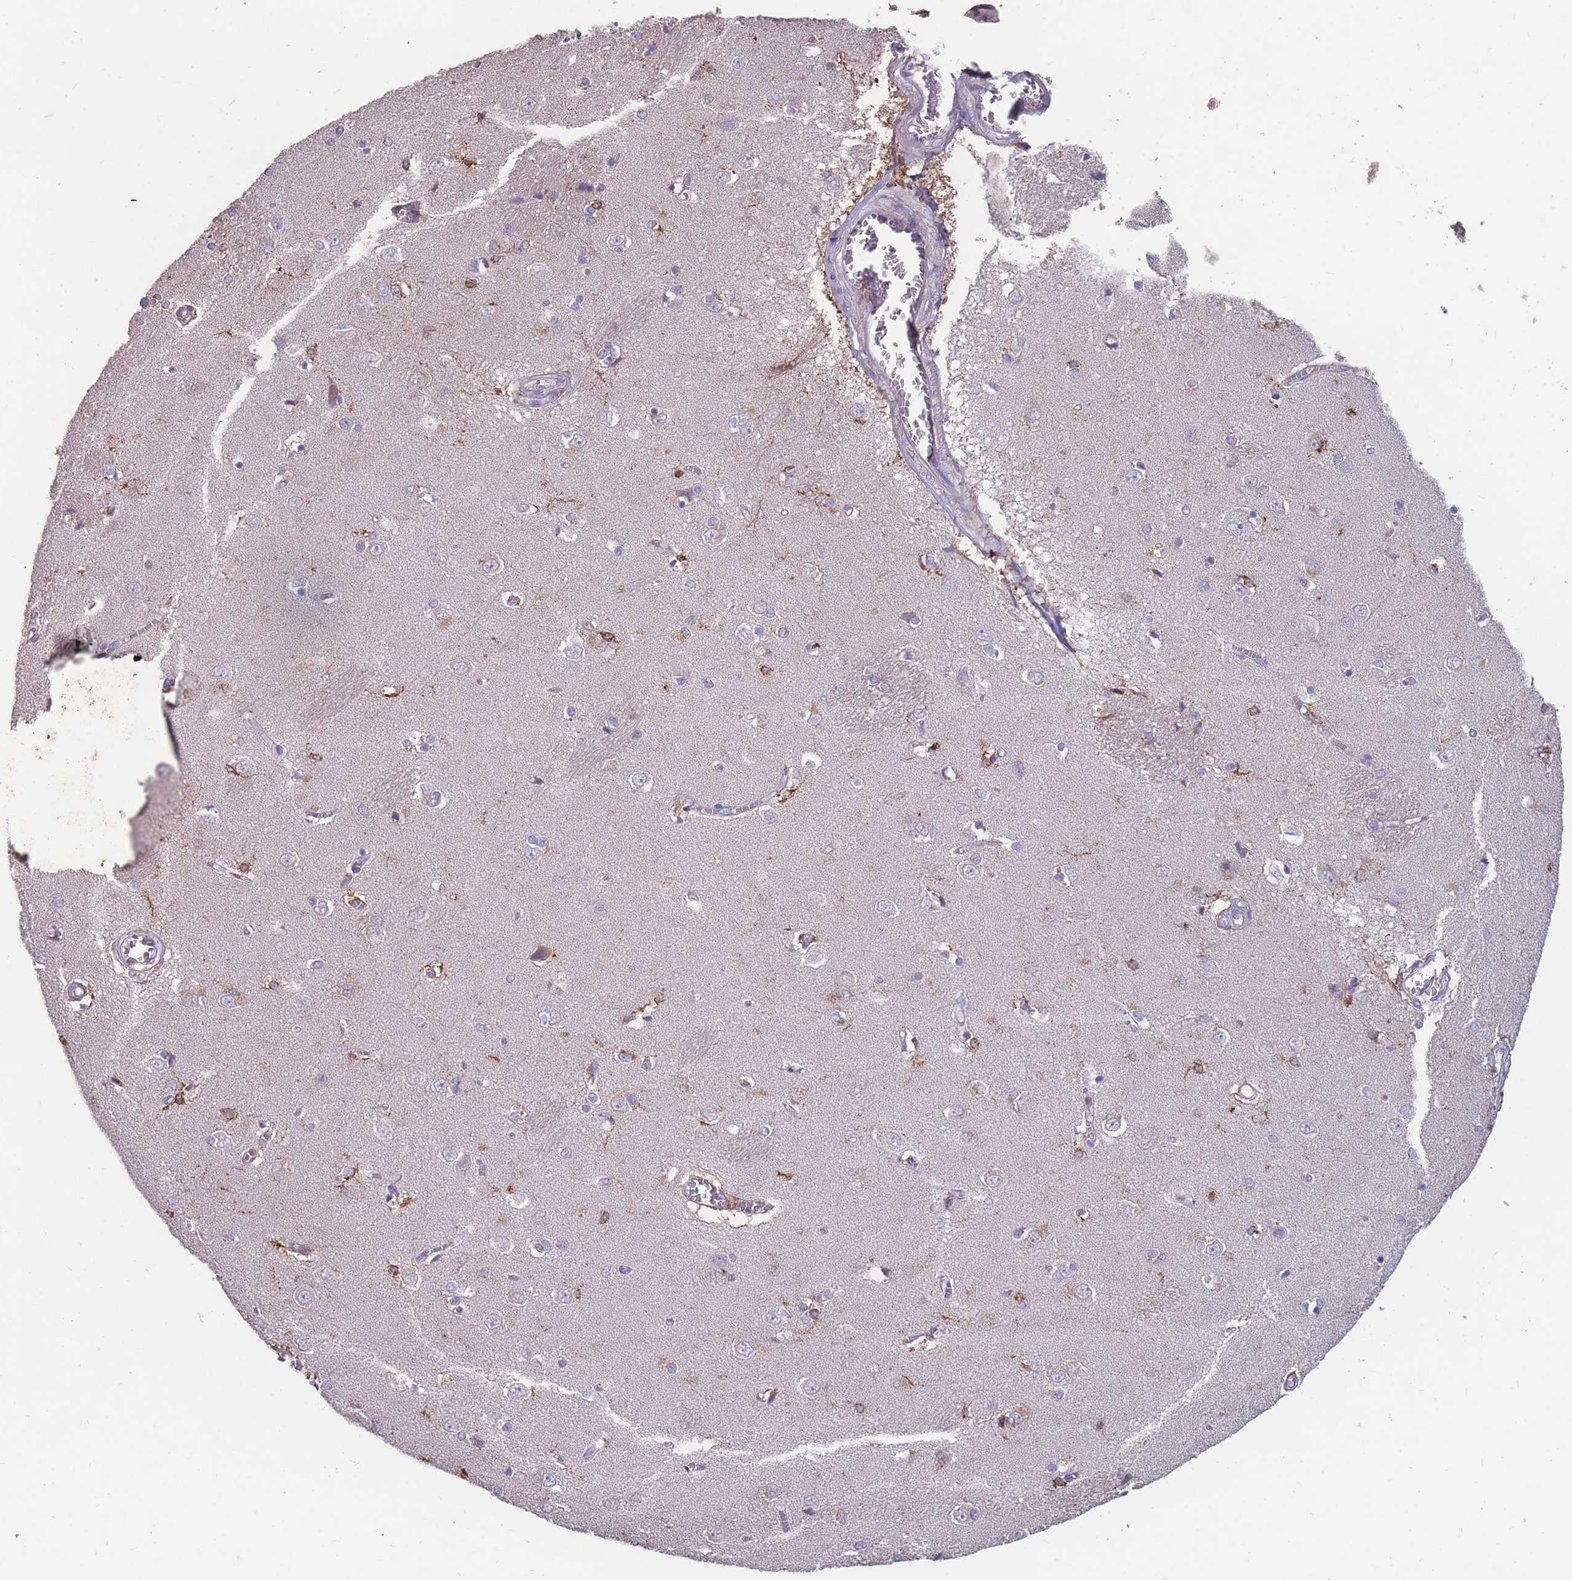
{"staining": {"intensity": "negative", "quantity": "none", "location": "none"}, "tissue": "caudate", "cell_type": "Glial cells", "image_type": "normal", "snomed": [{"axis": "morphology", "description": "Normal tissue, NOS"}, {"axis": "topography", "description": "Lateral ventricle wall"}], "caption": "Image shows no protein positivity in glial cells of normal caudate. Nuclei are stained in blue.", "gene": "CD33", "patient": {"sex": "male", "age": 37}}